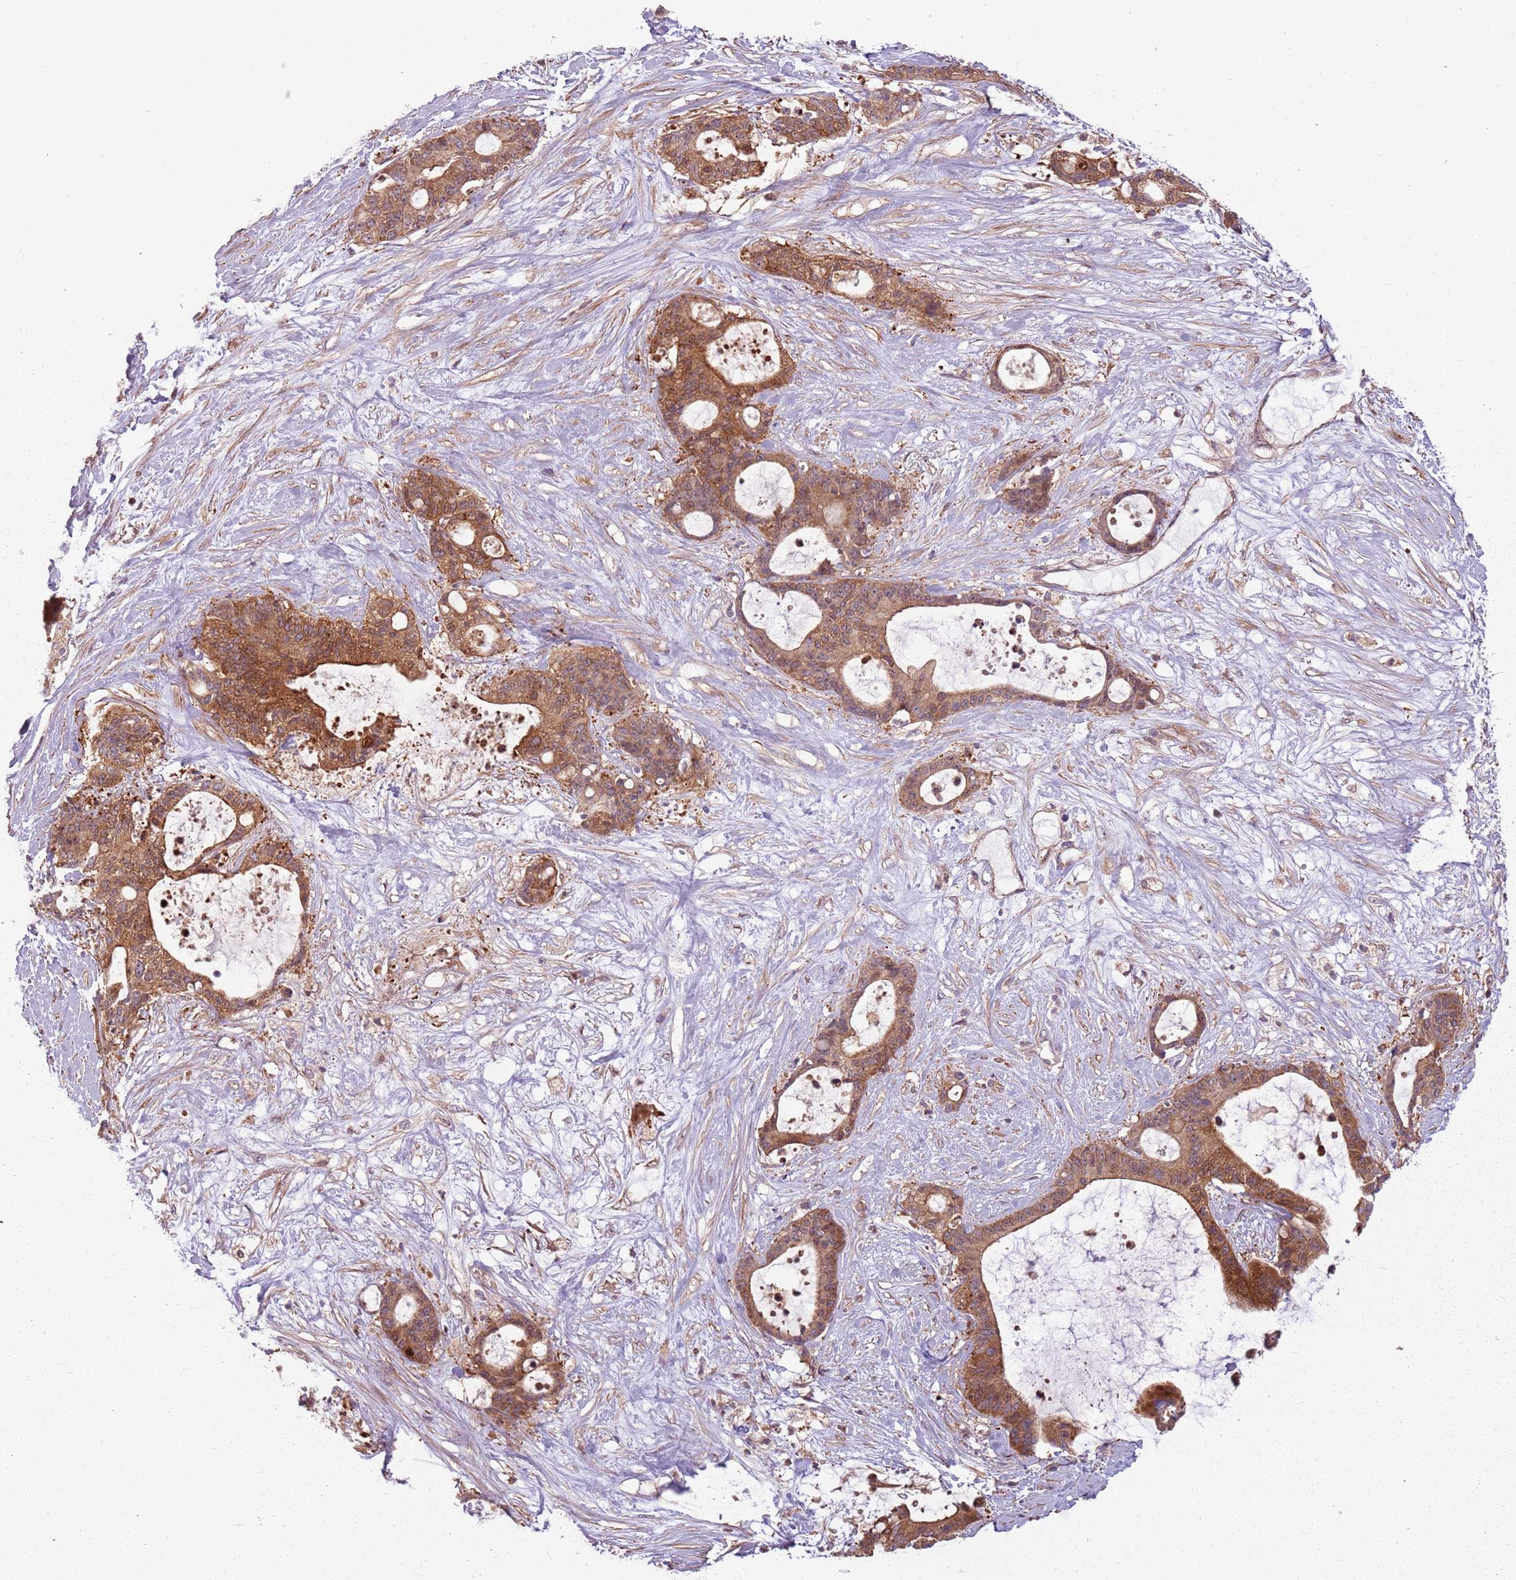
{"staining": {"intensity": "strong", "quantity": ">75%", "location": "cytoplasmic/membranous"}, "tissue": "liver cancer", "cell_type": "Tumor cells", "image_type": "cancer", "snomed": [{"axis": "morphology", "description": "Normal tissue, NOS"}, {"axis": "morphology", "description": "Cholangiocarcinoma"}, {"axis": "topography", "description": "Liver"}, {"axis": "topography", "description": "Peripheral nerve tissue"}], "caption": "There is high levels of strong cytoplasmic/membranous staining in tumor cells of liver cancer (cholangiocarcinoma), as demonstrated by immunohistochemical staining (brown color).", "gene": "RPL21", "patient": {"sex": "female", "age": 73}}